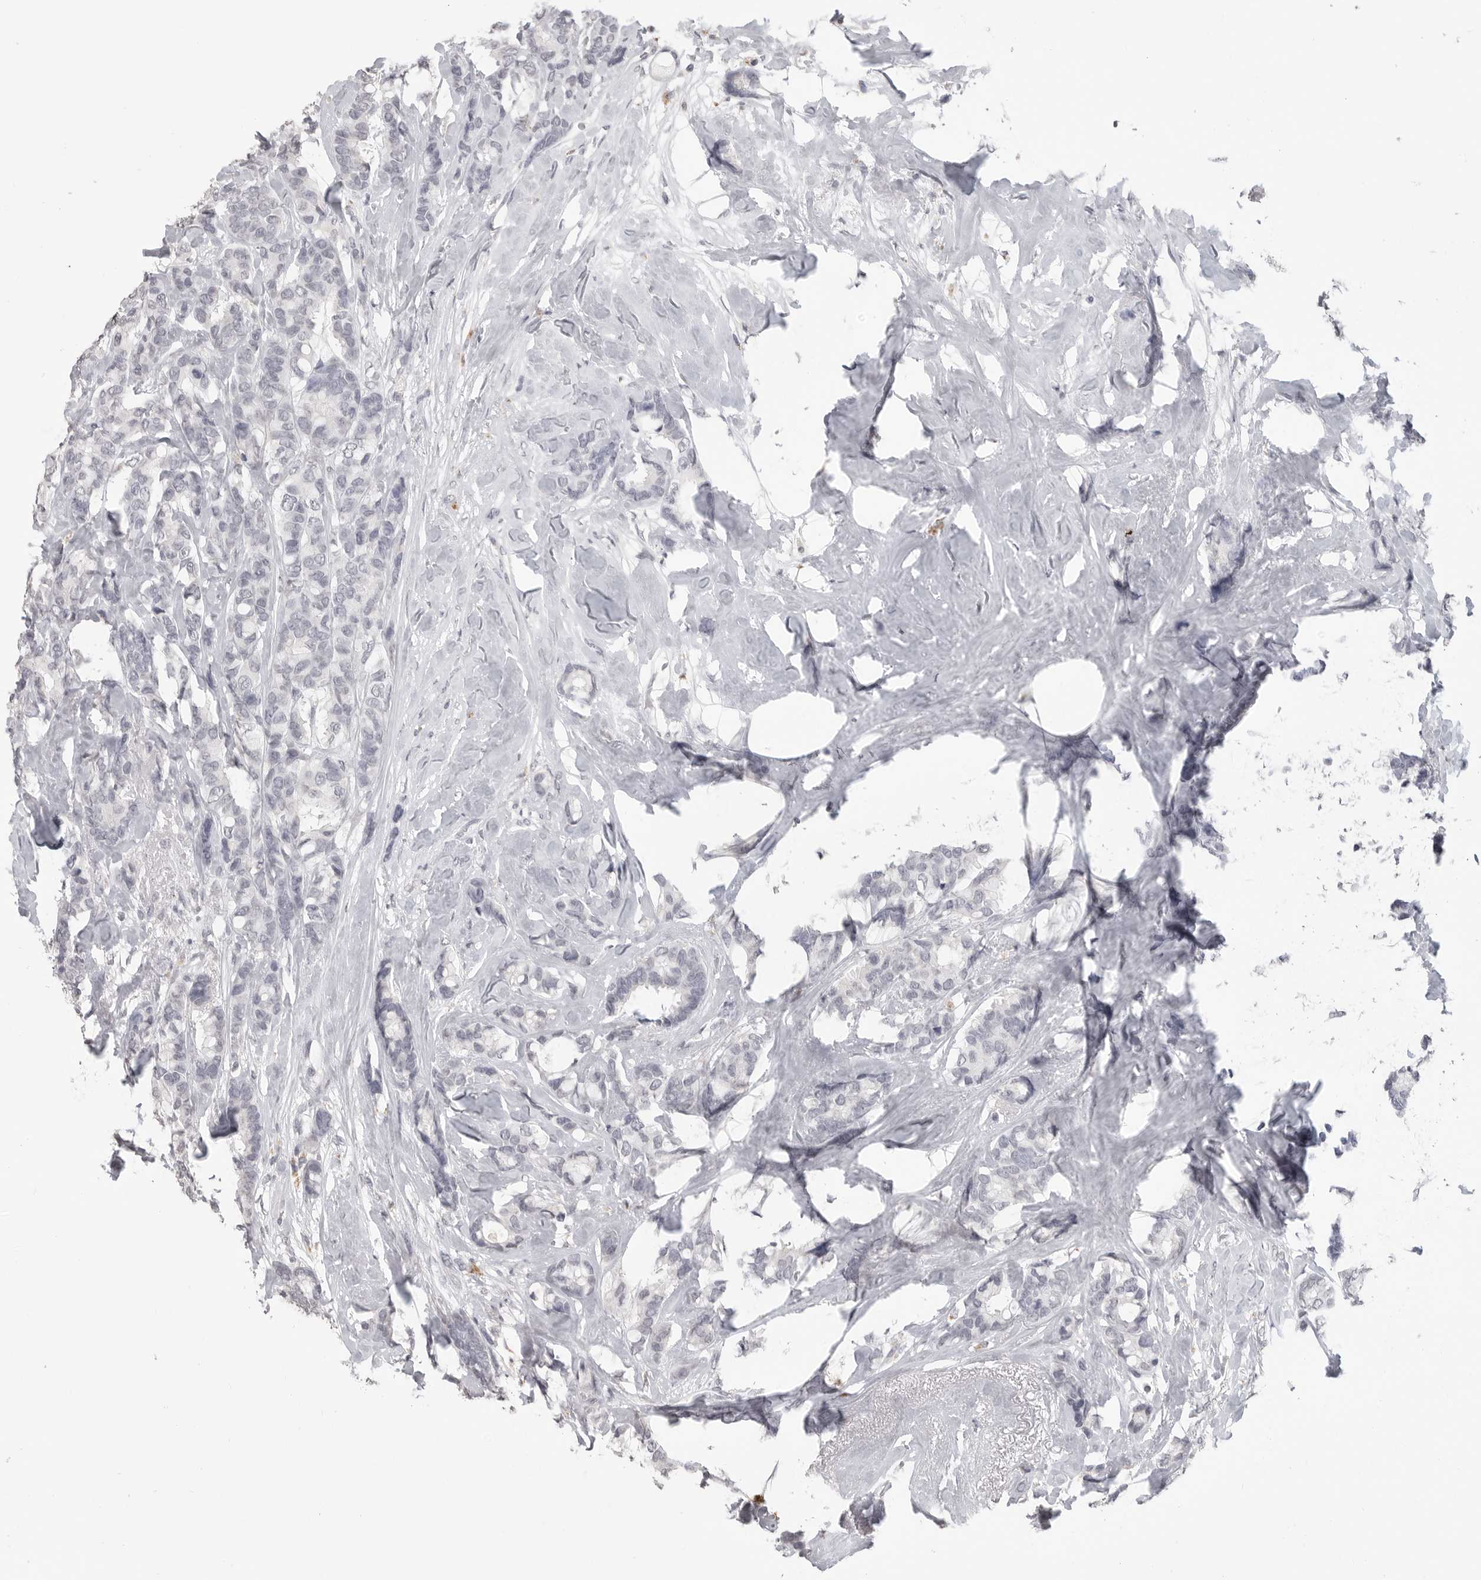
{"staining": {"intensity": "negative", "quantity": "none", "location": "none"}, "tissue": "breast cancer", "cell_type": "Tumor cells", "image_type": "cancer", "snomed": [{"axis": "morphology", "description": "Duct carcinoma"}, {"axis": "topography", "description": "Breast"}], "caption": "Breast intraductal carcinoma was stained to show a protein in brown. There is no significant staining in tumor cells.", "gene": "PRSS1", "patient": {"sex": "female", "age": 87}}